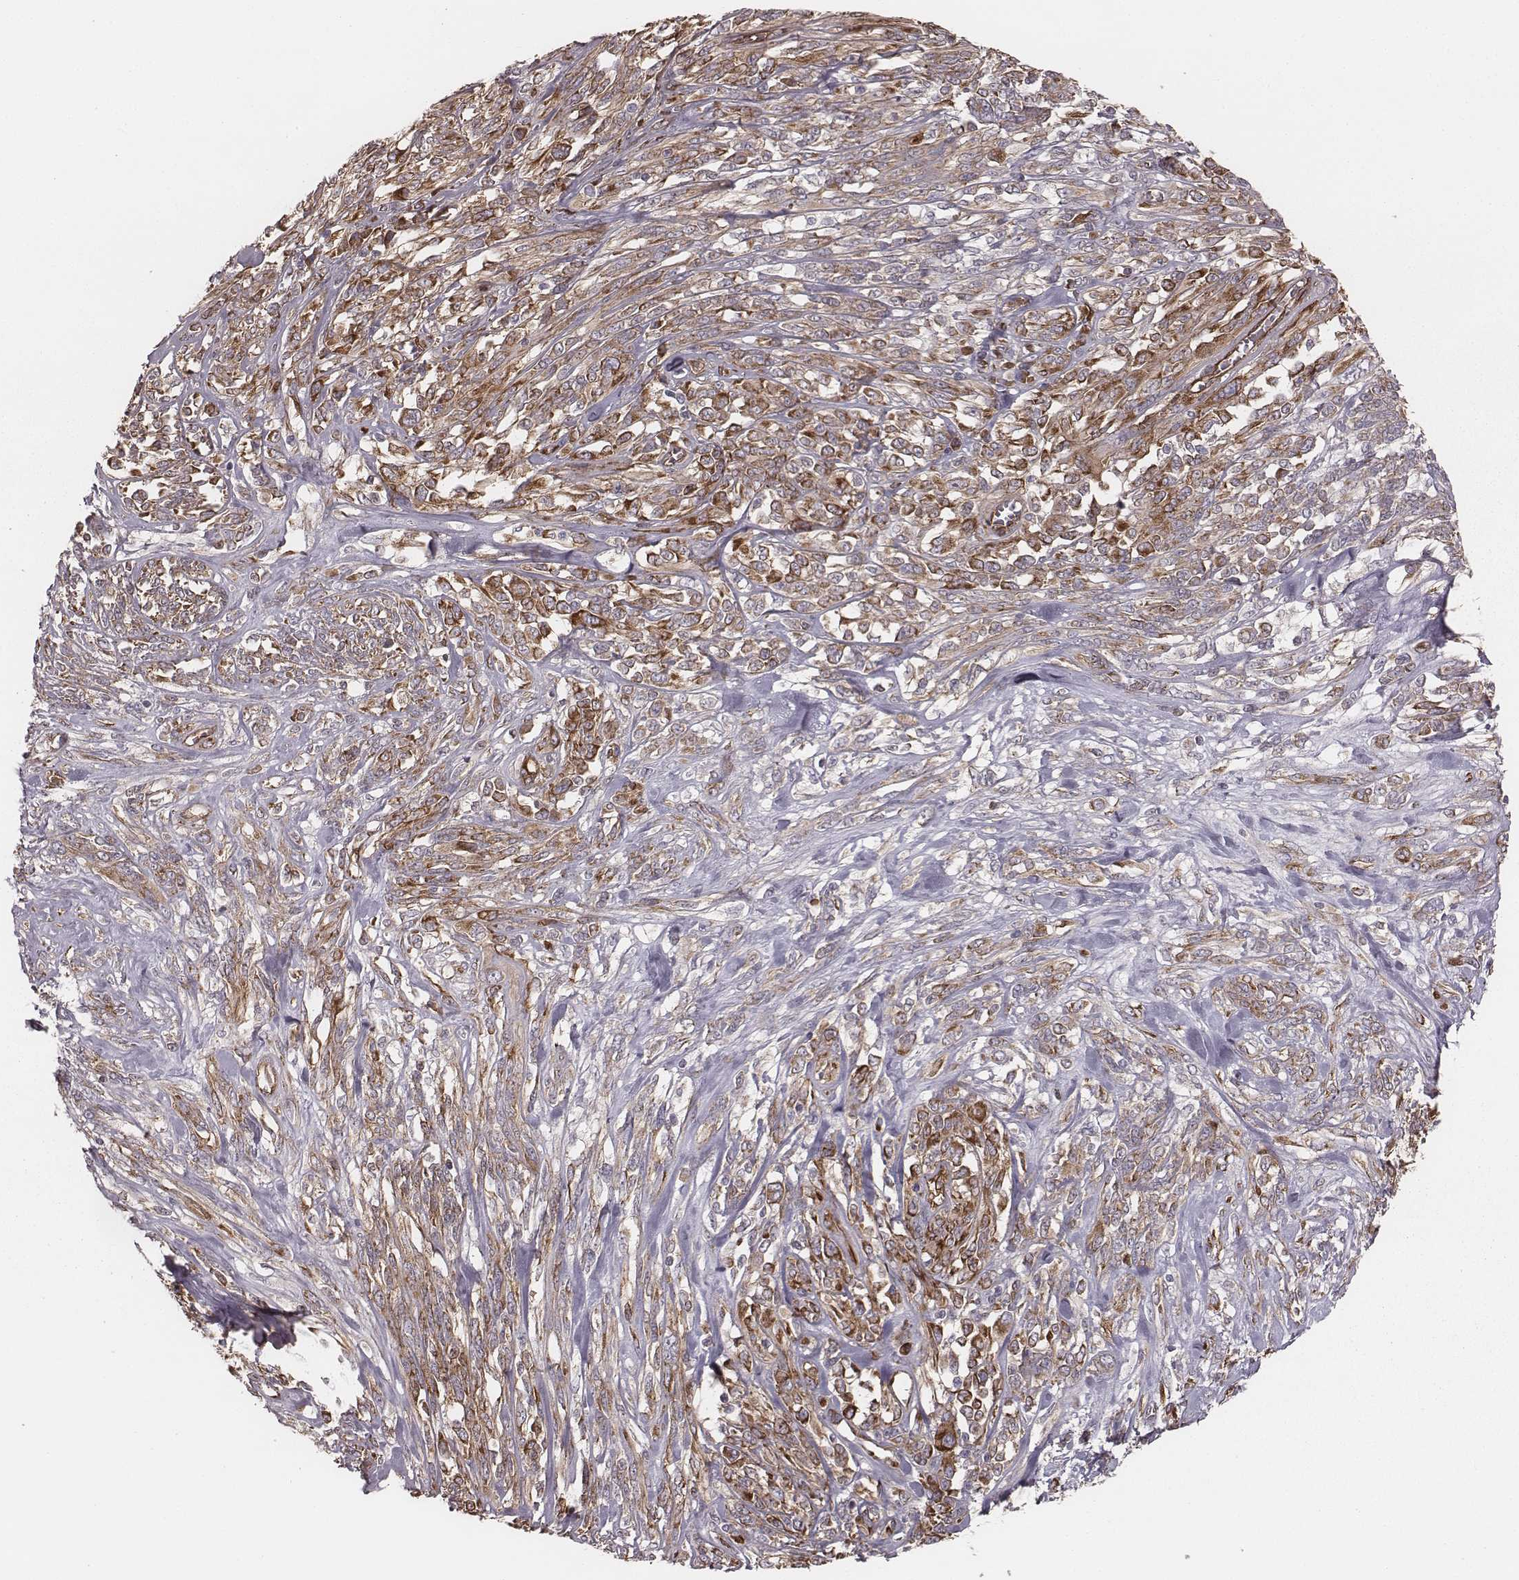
{"staining": {"intensity": "moderate", "quantity": "25%-75%", "location": "cytoplasmic/membranous"}, "tissue": "melanoma", "cell_type": "Tumor cells", "image_type": "cancer", "snomed": [{"axis": "morphology", "description": "Malignant melanoma, NOS"}, {"axis": "topography", "description": "Skin"}], "caption": "Immunohistochemical staining of melanoma demonstrates moderate cytoplasmic/membranous protein staining in about 25%-75% of tumor cells.", "gene": "PALMD", "patient": {"sex": "female", "age": 91}}